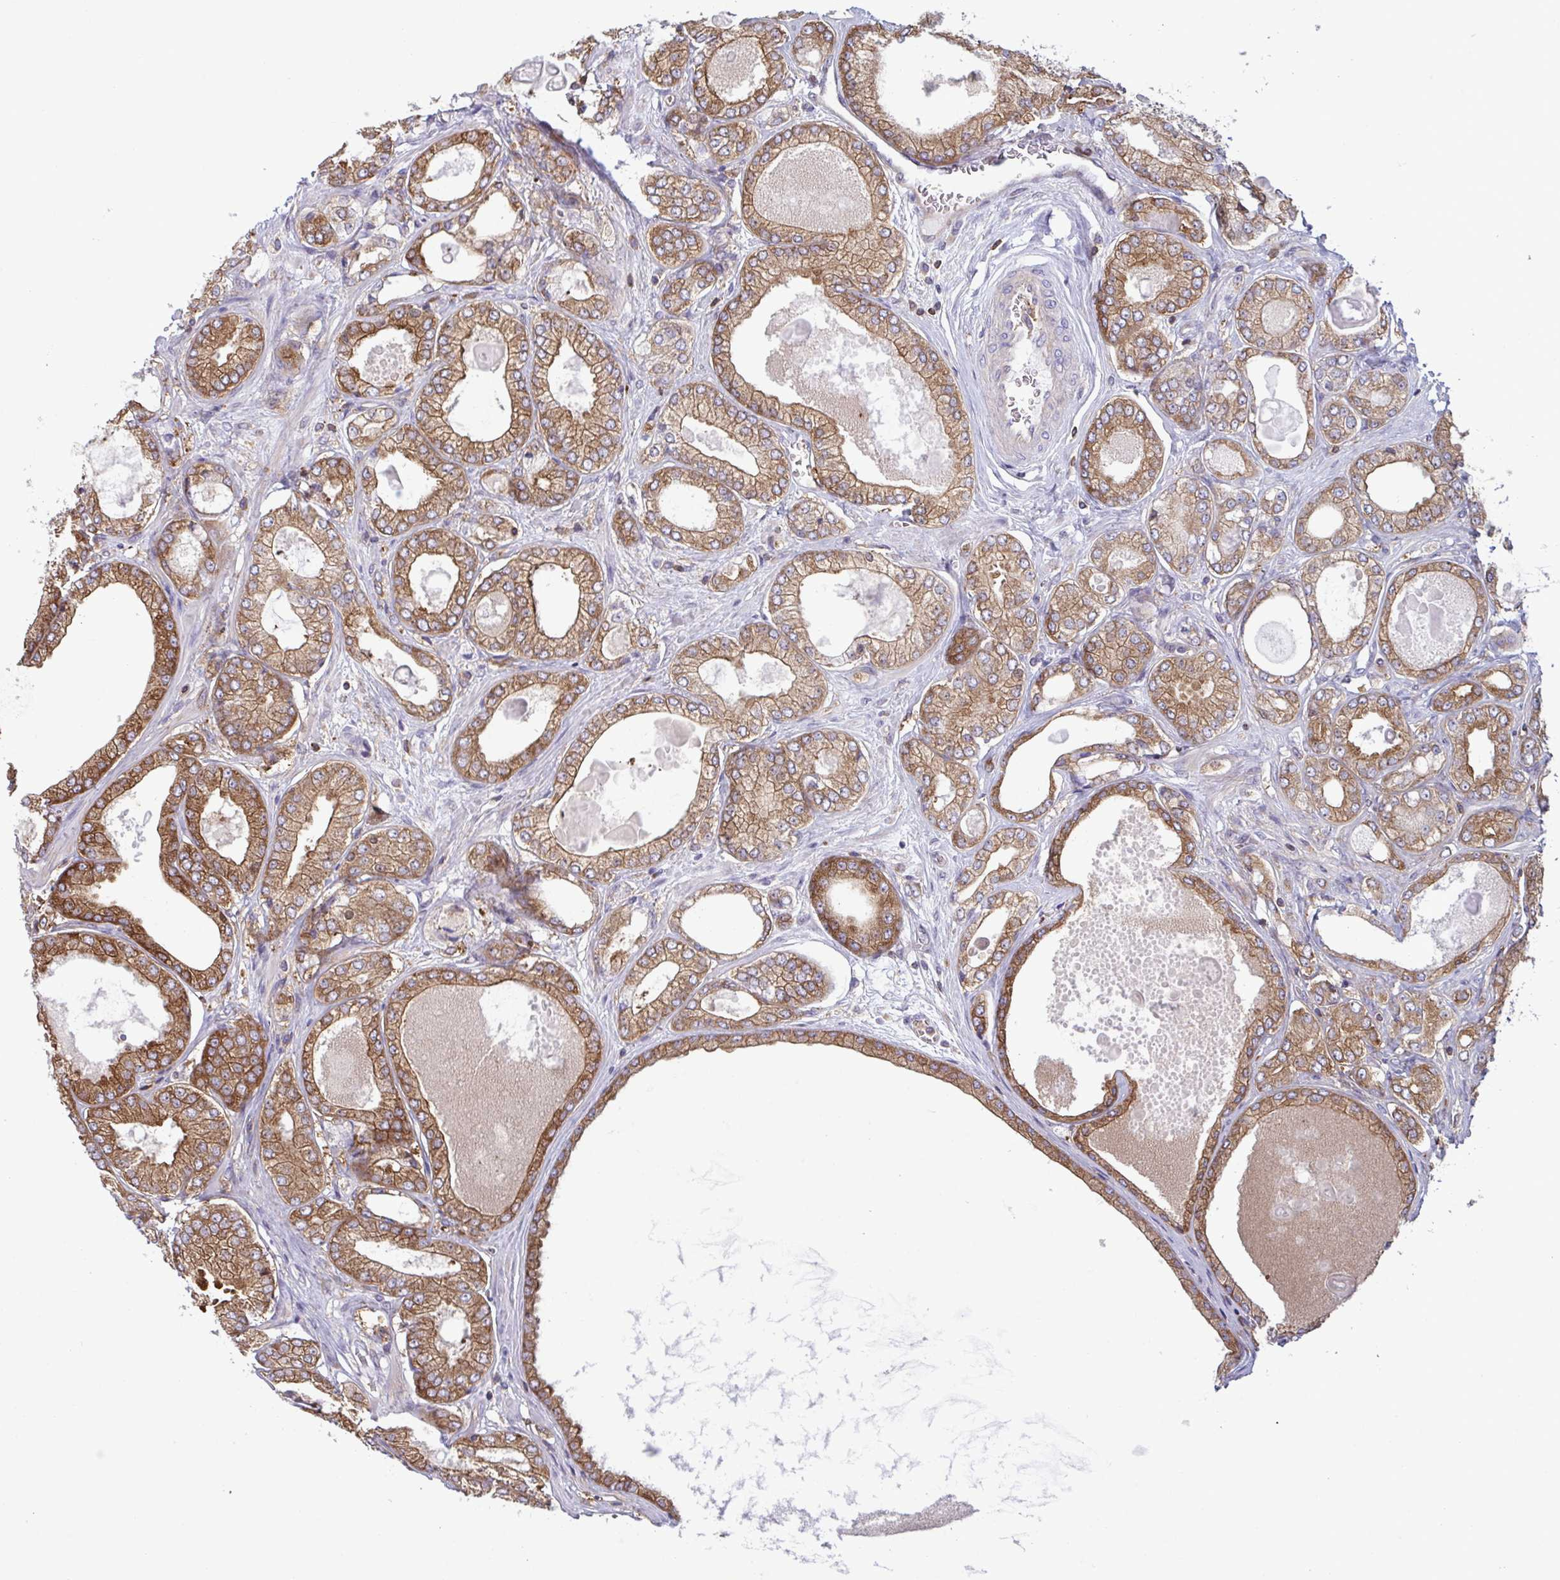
{"staining": {"intensity": "moderate", "quantity": ">75%", "location": "cytoplasmic/membranous"}, "tissue": "prostate cancer", "cell_type": "Tumor cells", "image_type": "cancer", "snomed": [{"axis": "morphology", "description": "Adenocarcinoma, High grade"}, {"axis": "topography", "description": "Prostate"}], "caption": "IHC of human adenocarcinoma (high-grade) (prostate) reveals medium levels of moderate cytoplasmic/membranous expression in about >75% of tumor cells.", "gene": "TSC22D3", "patient": {"sex": "male", "age": 68}}